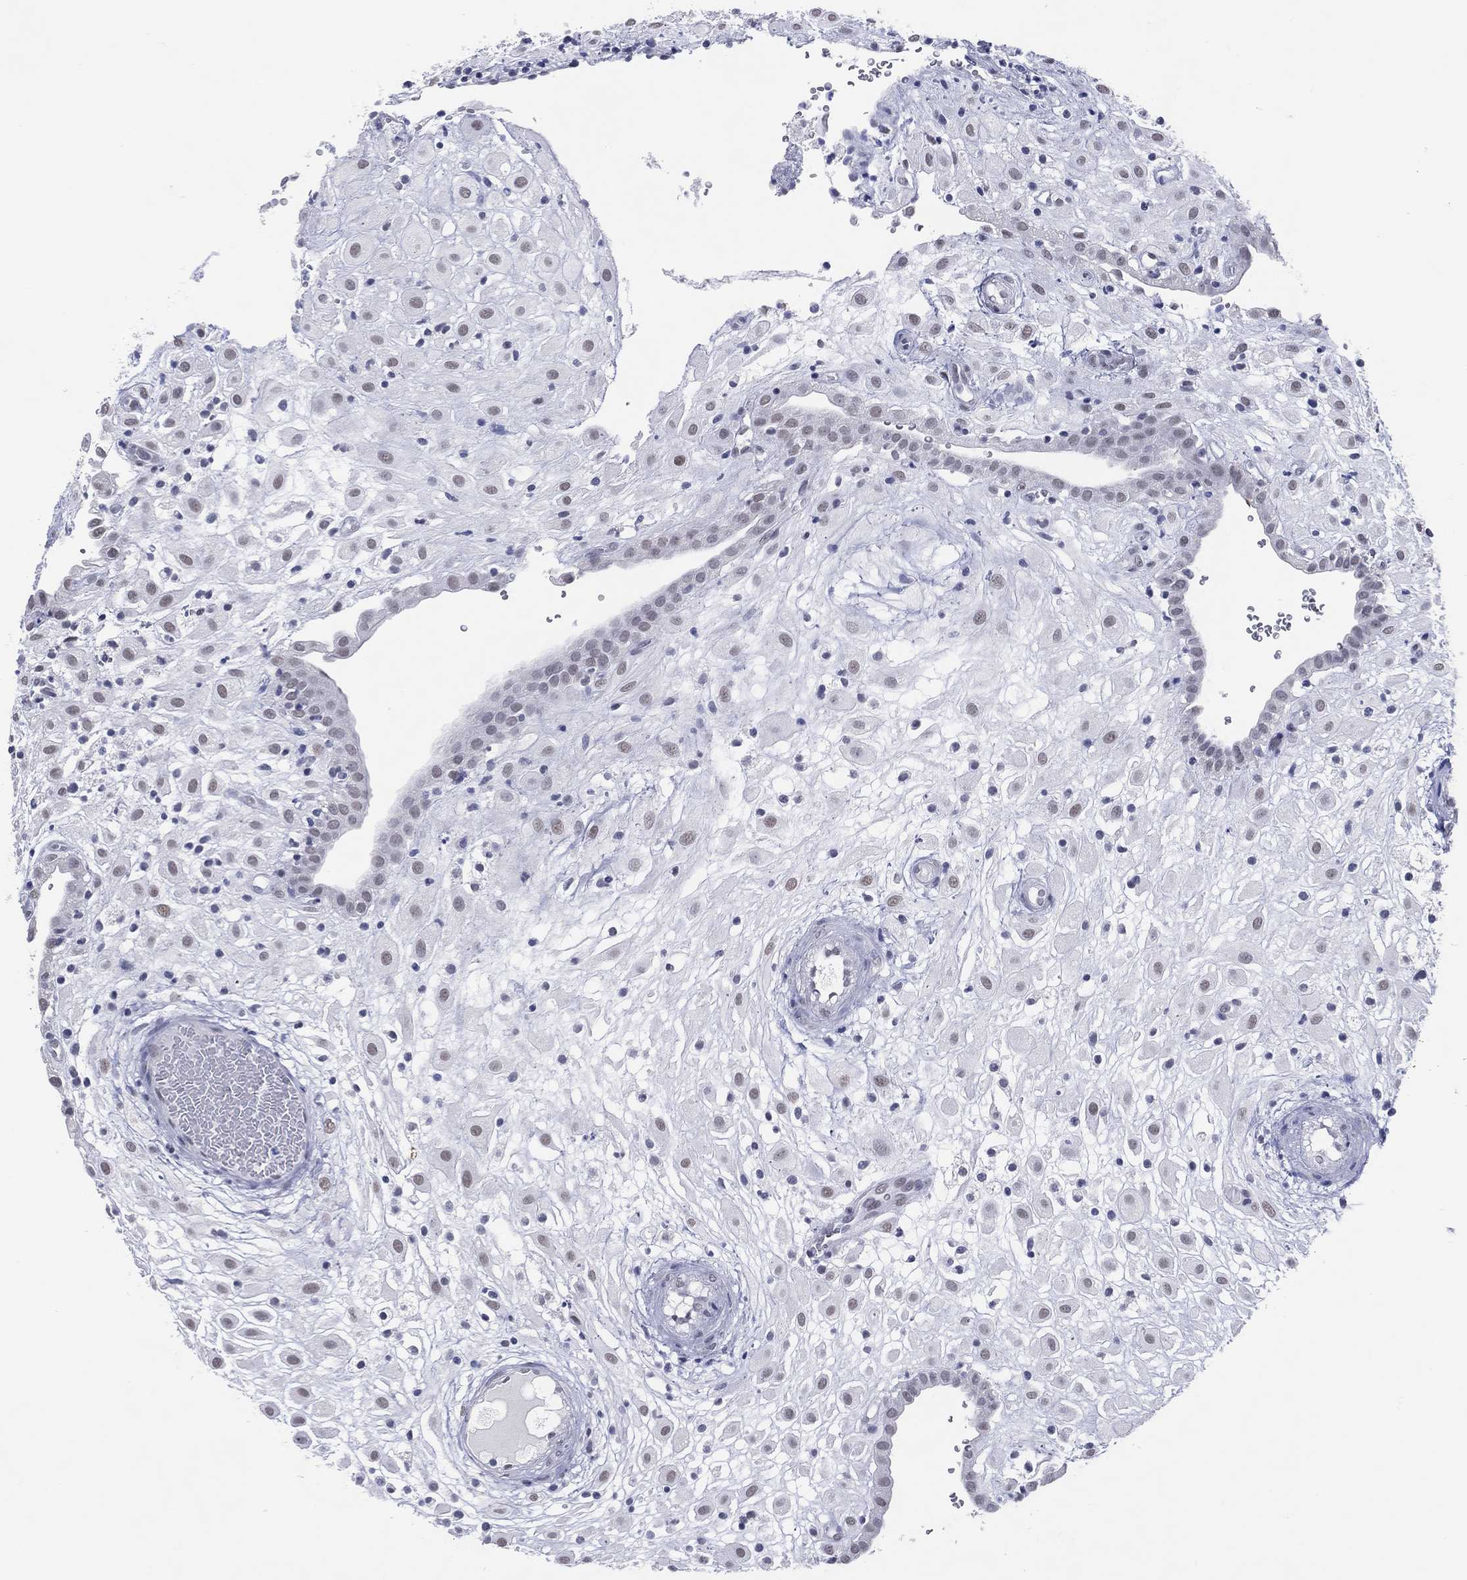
{"staining": {"intensity": "moderate", "quantity": "<25%", "location": "nuclear"}, "tissue": "placenta", "cell_type": "Decidual cells", "image_type": "normal", "snomed": [{"axis": "morphology", "description": "Normal tissue, NOS"}, {"axis": "topography", "description": "Placenta"}], "caption": "A histopathology image showing moderate nuclear expression in about <25% of decidual cells in benign placenta, as visualized by brown immunohistochemical staining.", "gene": "CFAP58", "patient": {"sex": "female", "age": 24}}